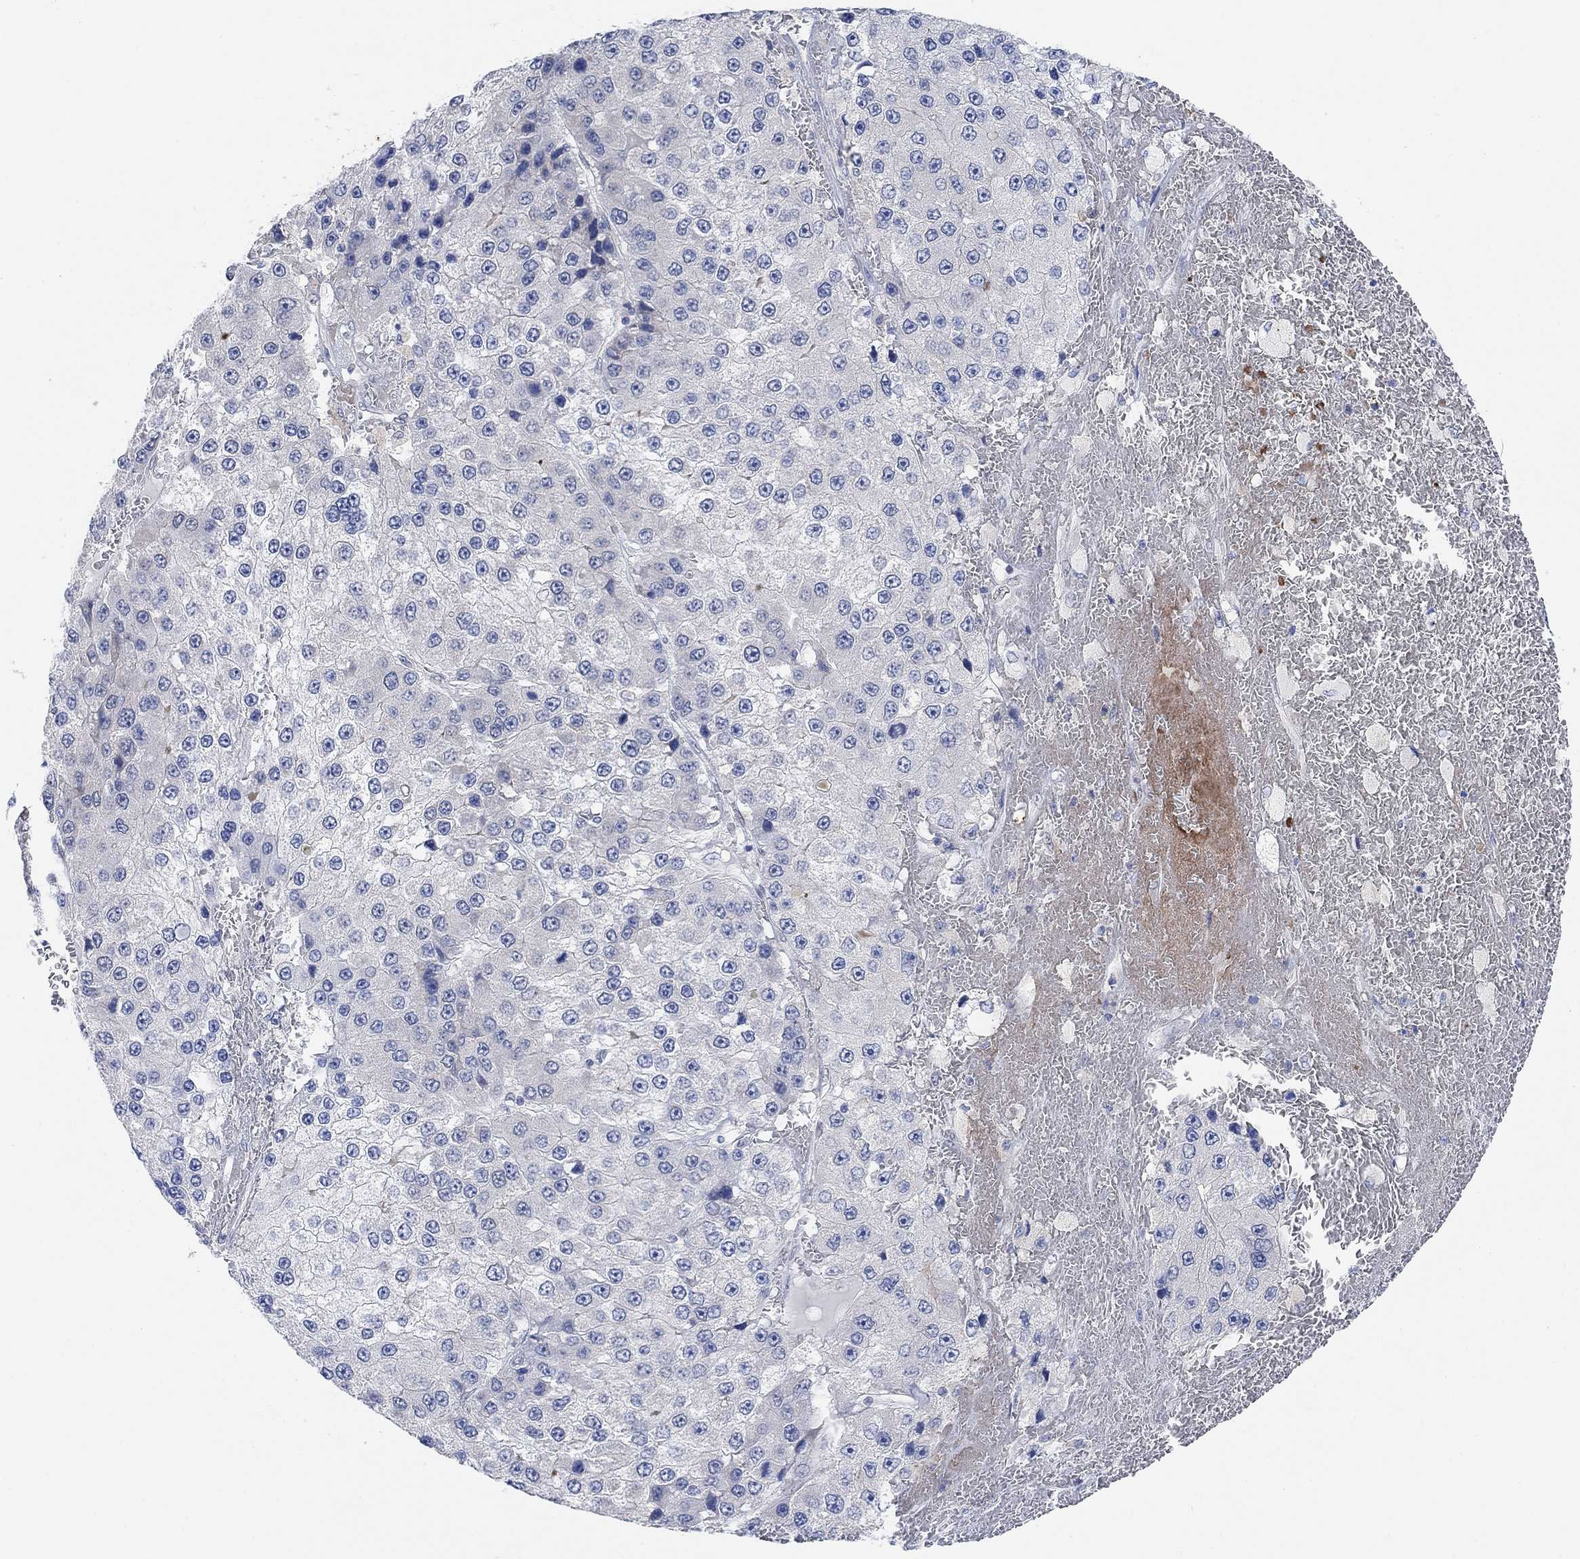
{"staining": {"intensity": "negative", "quantity": "none", "location": "none"}, "tissue": "liver cancer", "cell_type": "Tumor cells", "image_type": "cancer", "snomed": [{"axis": "morphology", "description": "Carcinoma, Hepatocellular, NOS"}, {"axis": "topography", "description": "Liver"}], "caption": "This is an immunohistochemistry photomicrograph of liver hepatocellular carcinoma. There is no positivity in tumor cells.", "gene": "RIMS1", "patient": {"sex": "female", "age": 73}}